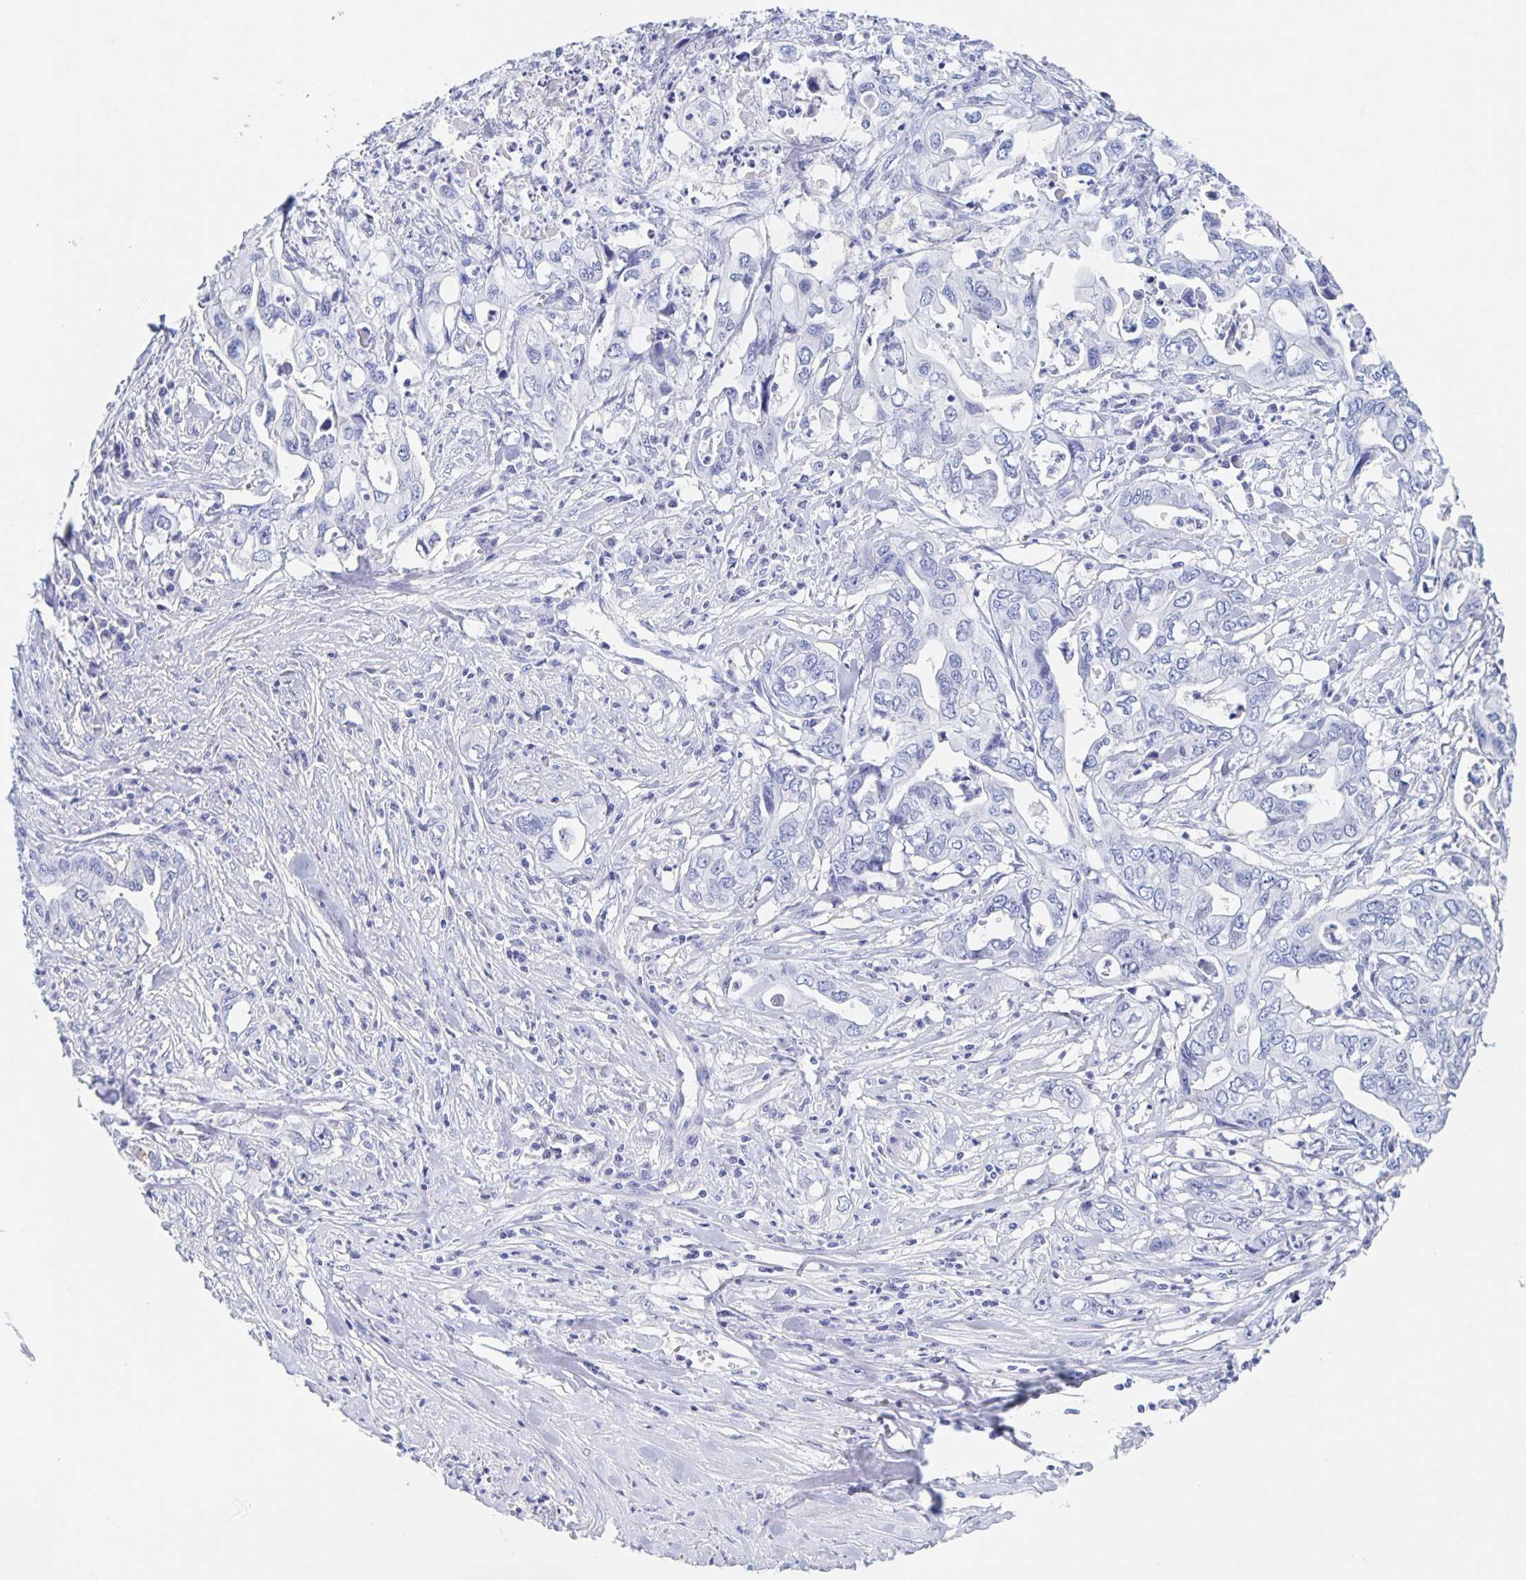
{"staining": {"intensity": "negative", "quantity": "none", "location": "none"}, "tissue": "pancreatic cancer", "cell_type": "Tumor cells", "image_type": "cancer", "snomed": [{"axis": "morphology", "description": "Adenocarcinoma, NOS"}, {"axis": "topography", "description": "Pancreas"}], "caption": "The micrograph exhibits no staining of tumor cells in pancreatic cancer.", "gene": "DMBT1", "patient": {"sex": "male", "age": 68}}